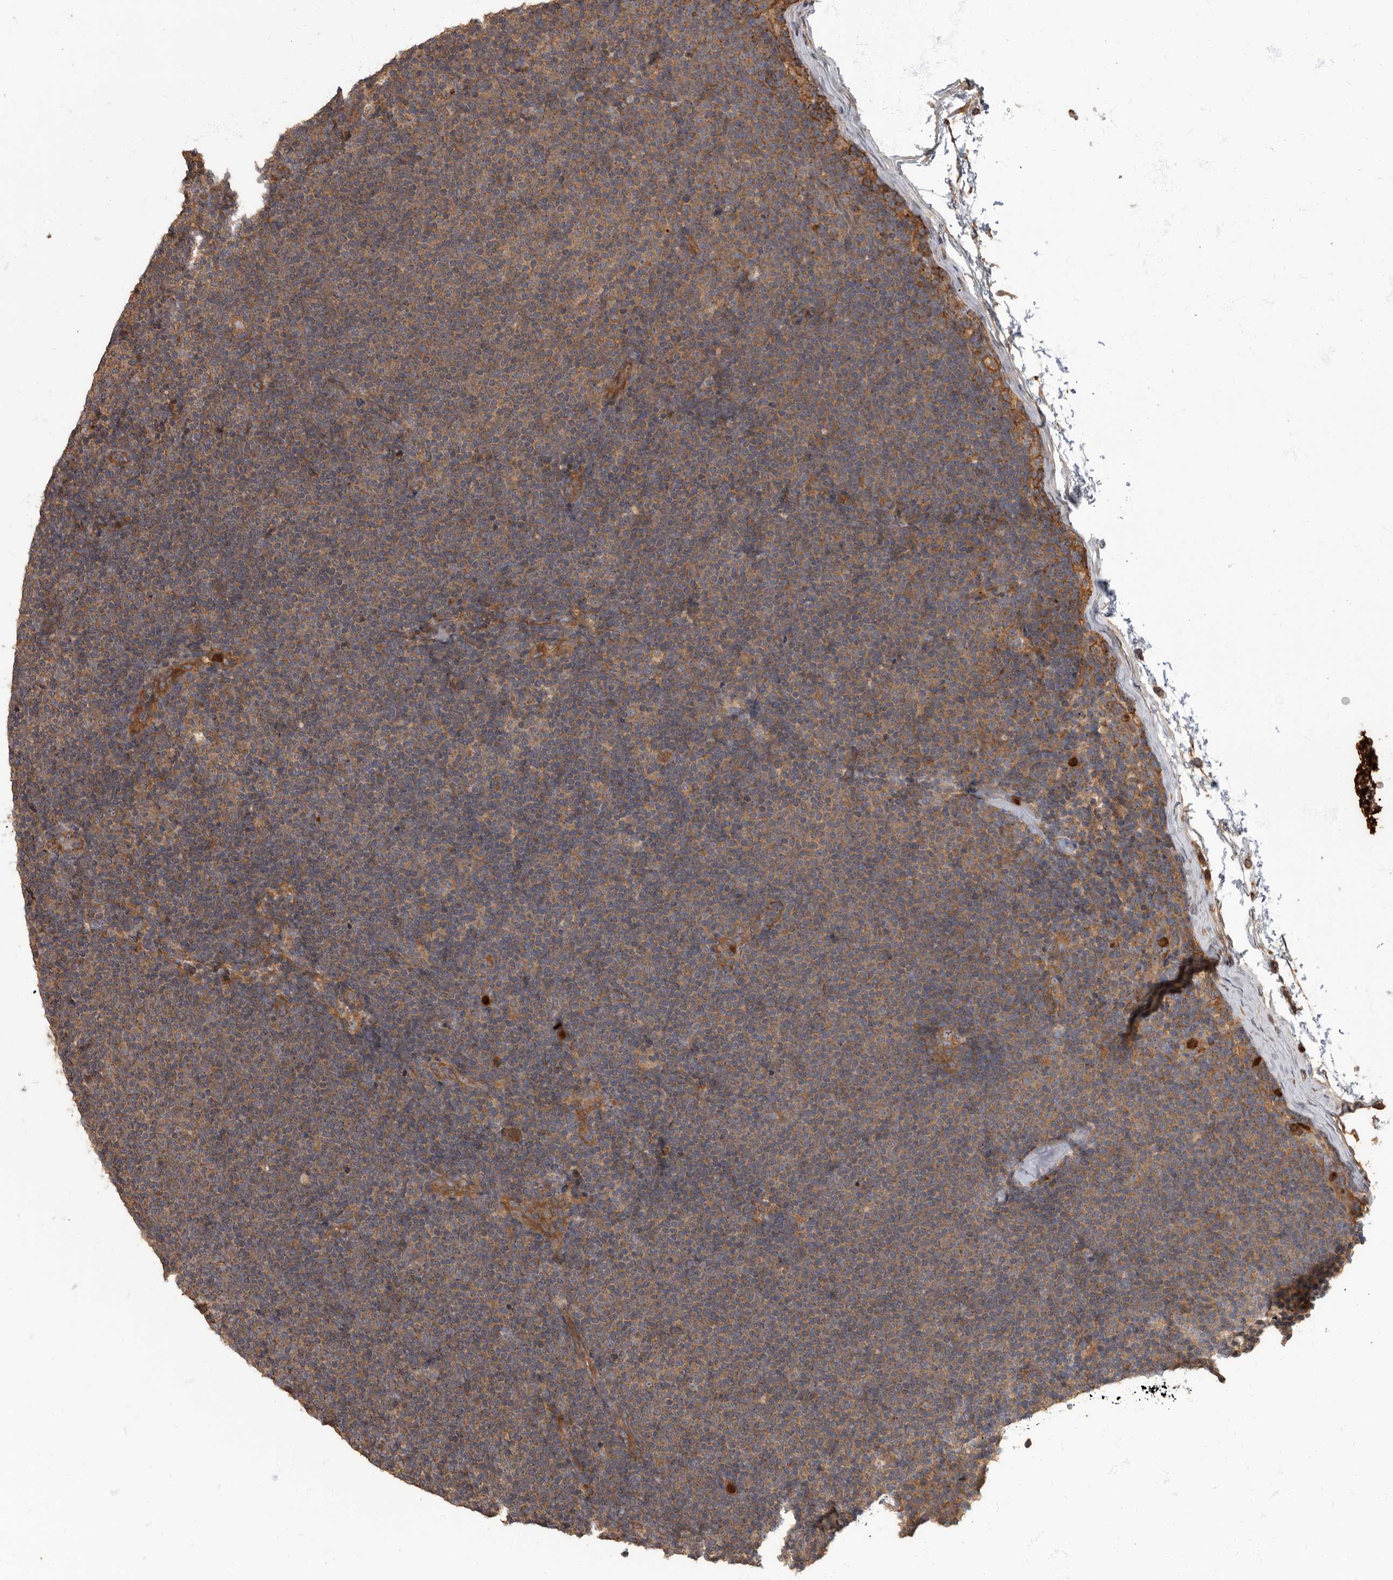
{"staining": {"intensity": "moderate", "quantity": ">75%", "location": "cytoplasmic/membranous"}, "tissue": "lymphoma", "cell_type": "Tumor cells", "image_type": "cancer", "snomed": [{"axis": "morphology", "description": "Malignant lymphoma, non-Hodgkin's type, Low grade"}, {"axis": "topography", "description": "Lymph node"}], "caption": "Malignant lymphoma, non-Hodgkin's type (low-grade) was stained to show a protein in brown. There is medium levels of moderate cytoplasmic/membranous staining in about >75% of tumor cells. (DAB (3,3'-diaminobenzidine) IHC with brightfield microscopy, high magnification).", "gene": "DAAM1", "patient": {"sex": "female", "age": 53}}